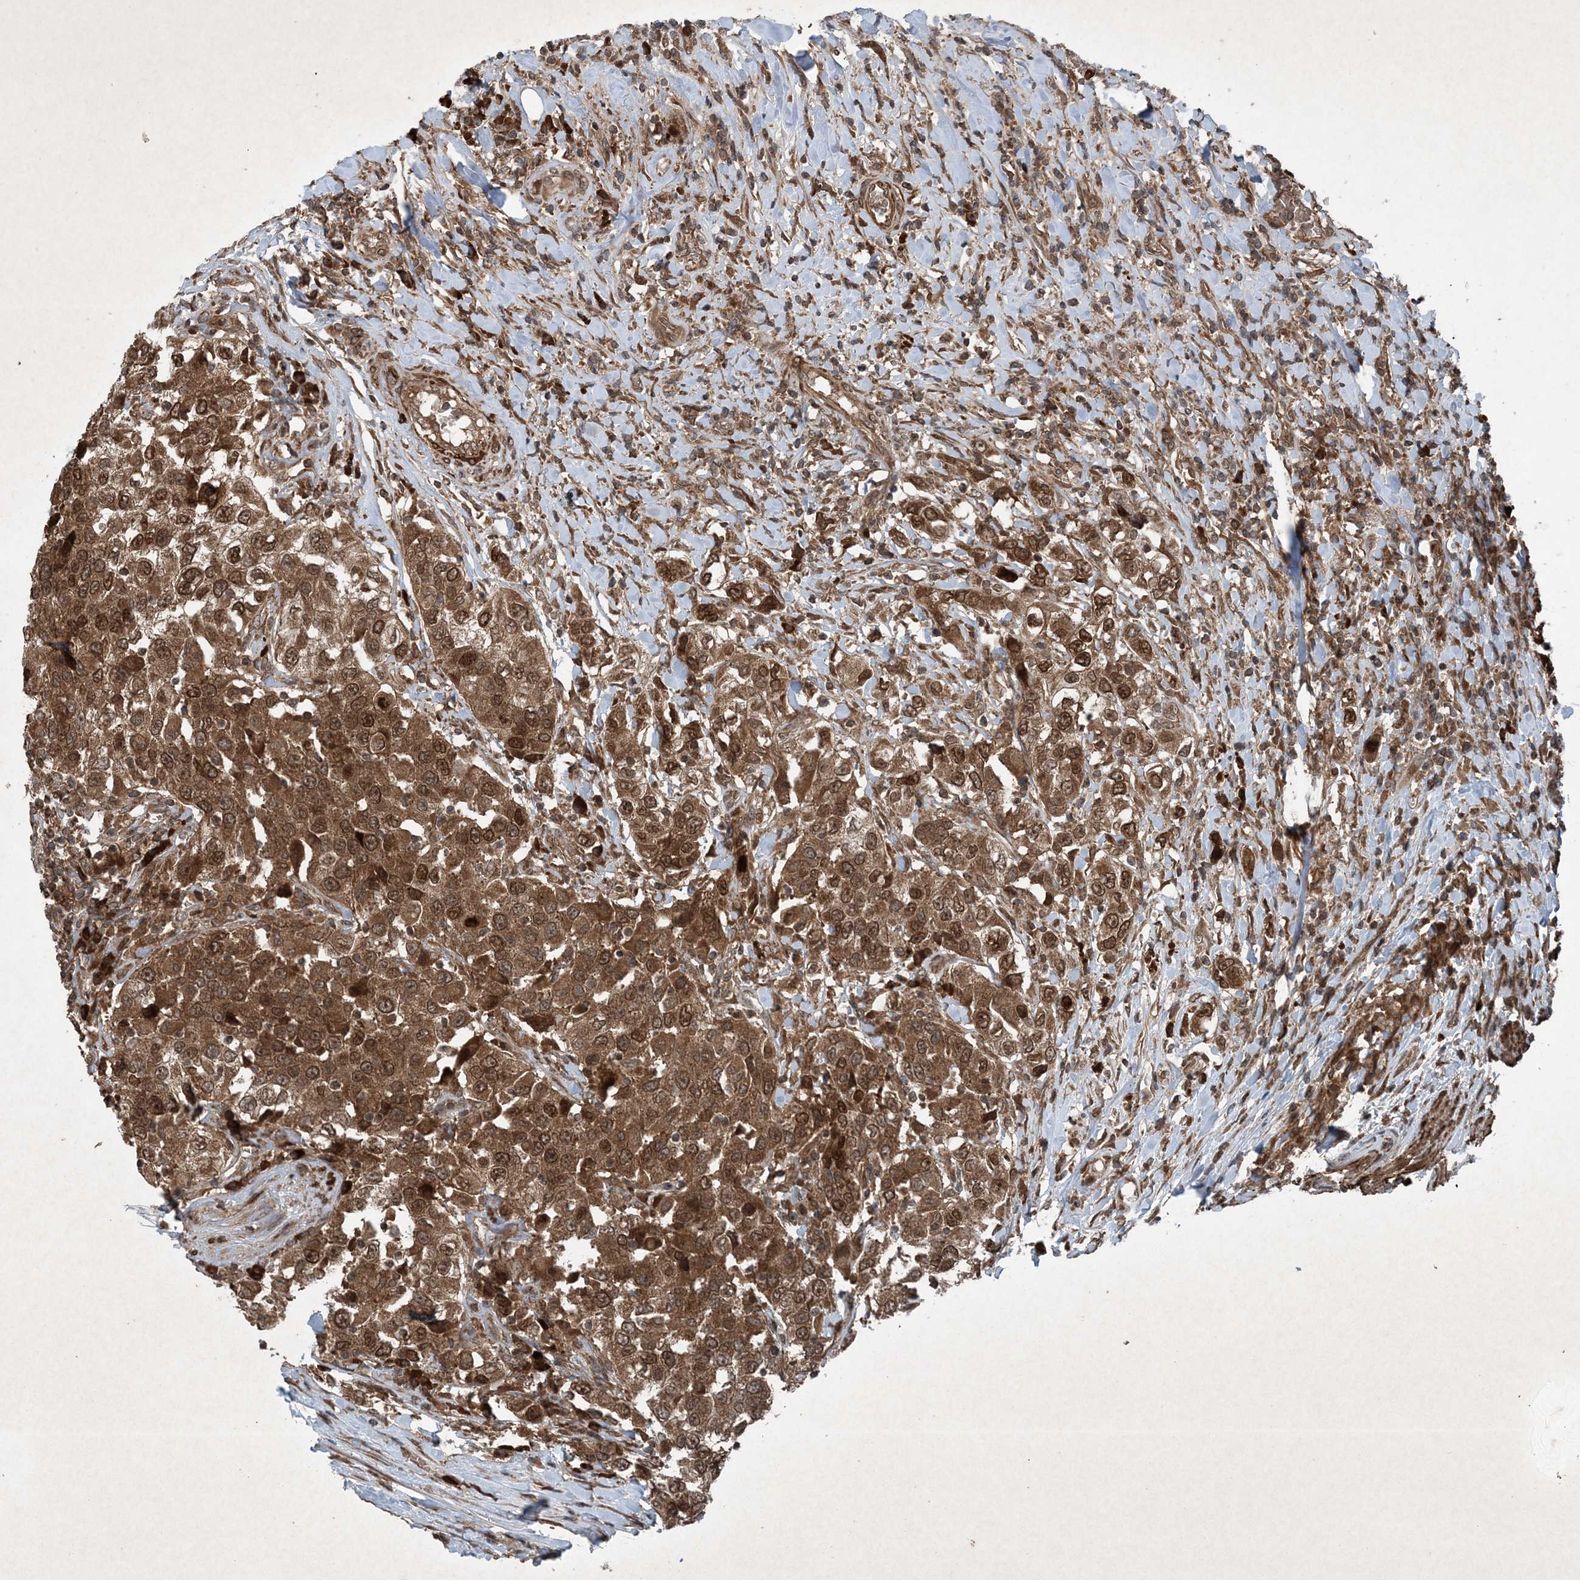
{"staining": {"intensity": "strong", "quantity": ">75%", "location": "cytoplasmic/membranous,nuclear"}, "tissue": "urothelial cancer", "cell_type": "Tumor cells", "image_type": "cancer", "snomed": [{"axis": "morphology", "description": "Urothelial carcinoma, High grade"}, {"axis": "topography", "description": "Urinary bladder"}], "caption": "A photomicrograph showing strong cytoplasmic/membranous and nuclear expression in approximately >75% of tumor cells in urothelial carcinoma (high-grade), as visualized by brown immunohistochemical staining.", "gene": "GNG5", "patient": {"sex": "female", "age": 80}}